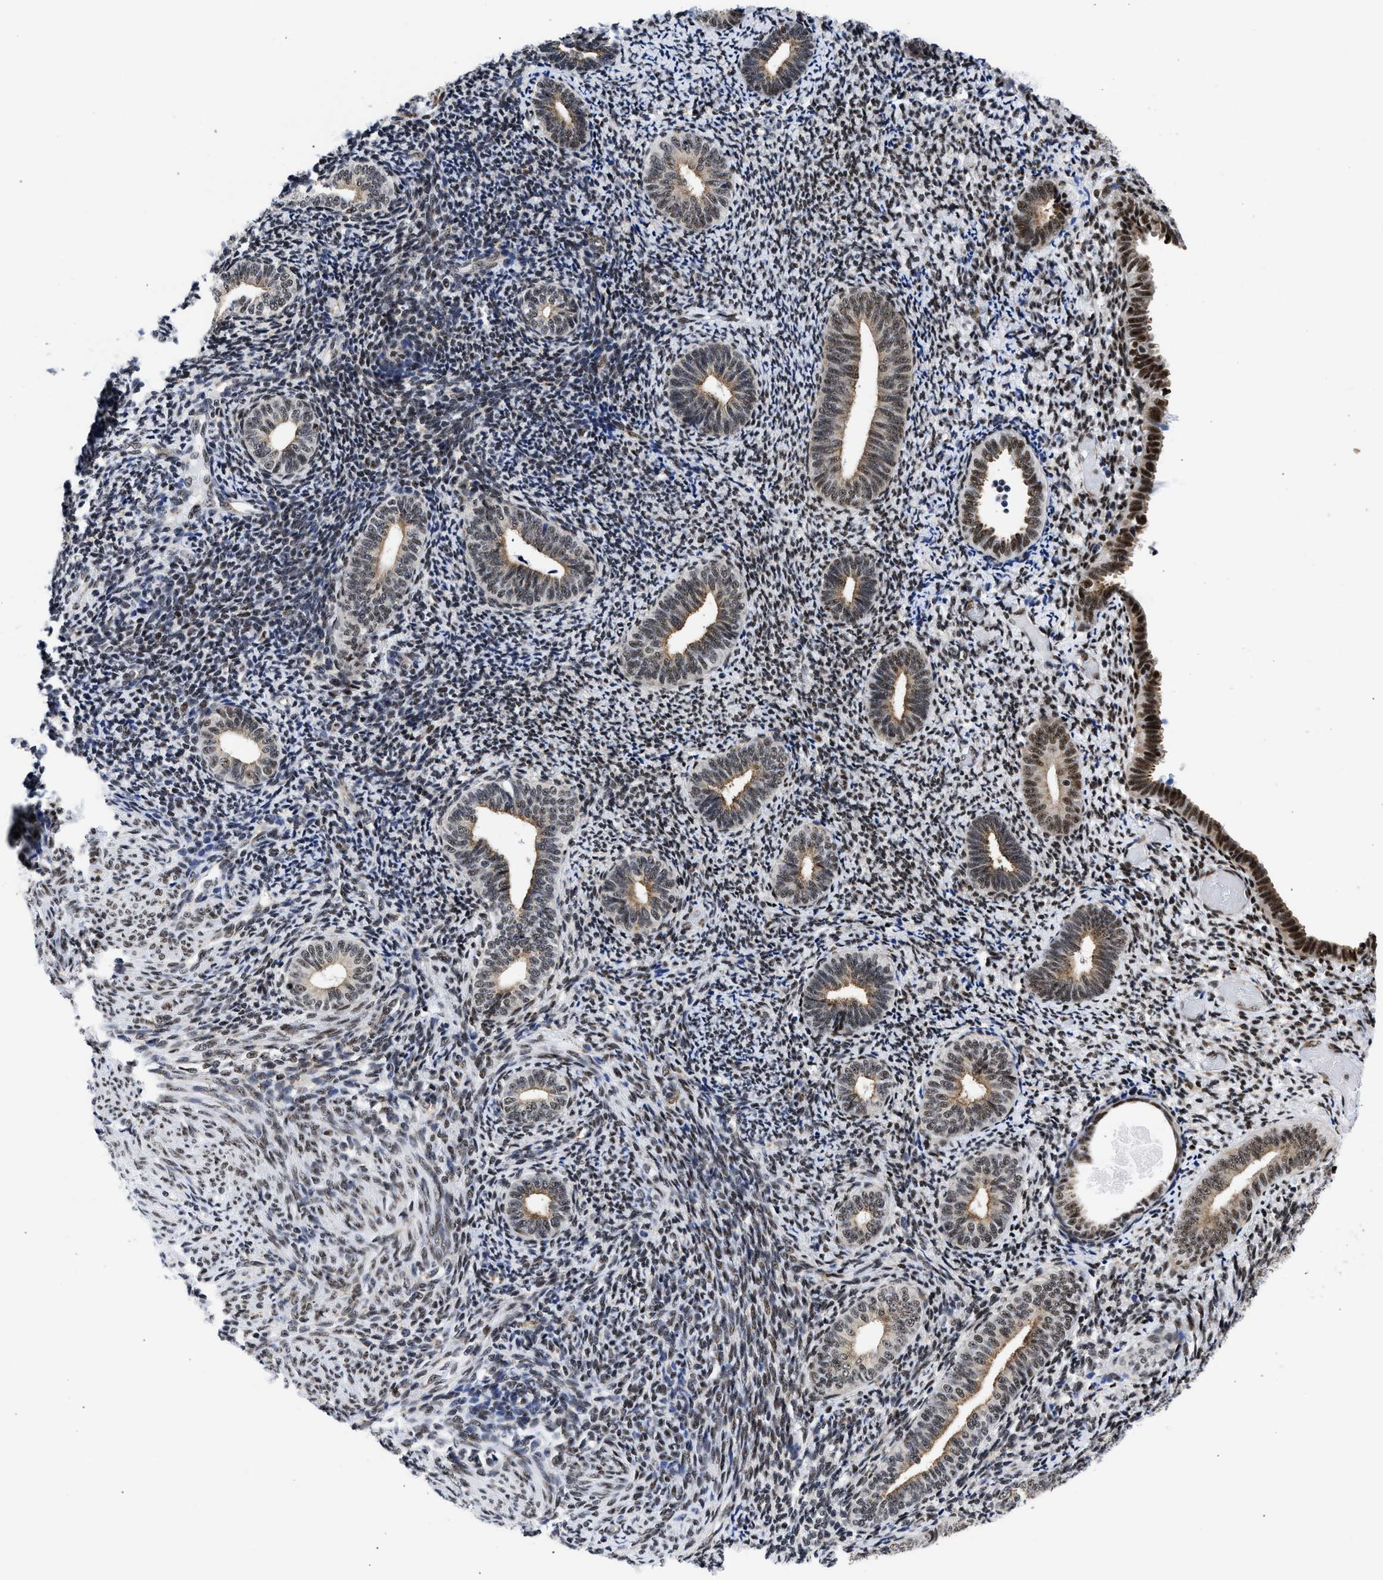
{"staining": {"intensity": "strong", "quantity": "25%-75%", "location": "nuclear"}, "tissue": "endometrium", "cell_type": "Cells in endometrial stroma", "image_type": "normal", "snomed": [{"axis": "morphology", "description": "Normal tissue, NOS"}, {"axis": "topography", "description": "Endometrium"}], "caption": "This is an image of immunohistochemistry staining of unremarkable endometrium, which shows strong staining in the nuclear of cells in endometrial stroma.", "gene": "RBM8A", "patient": {"sex": "female", "age": 66}}